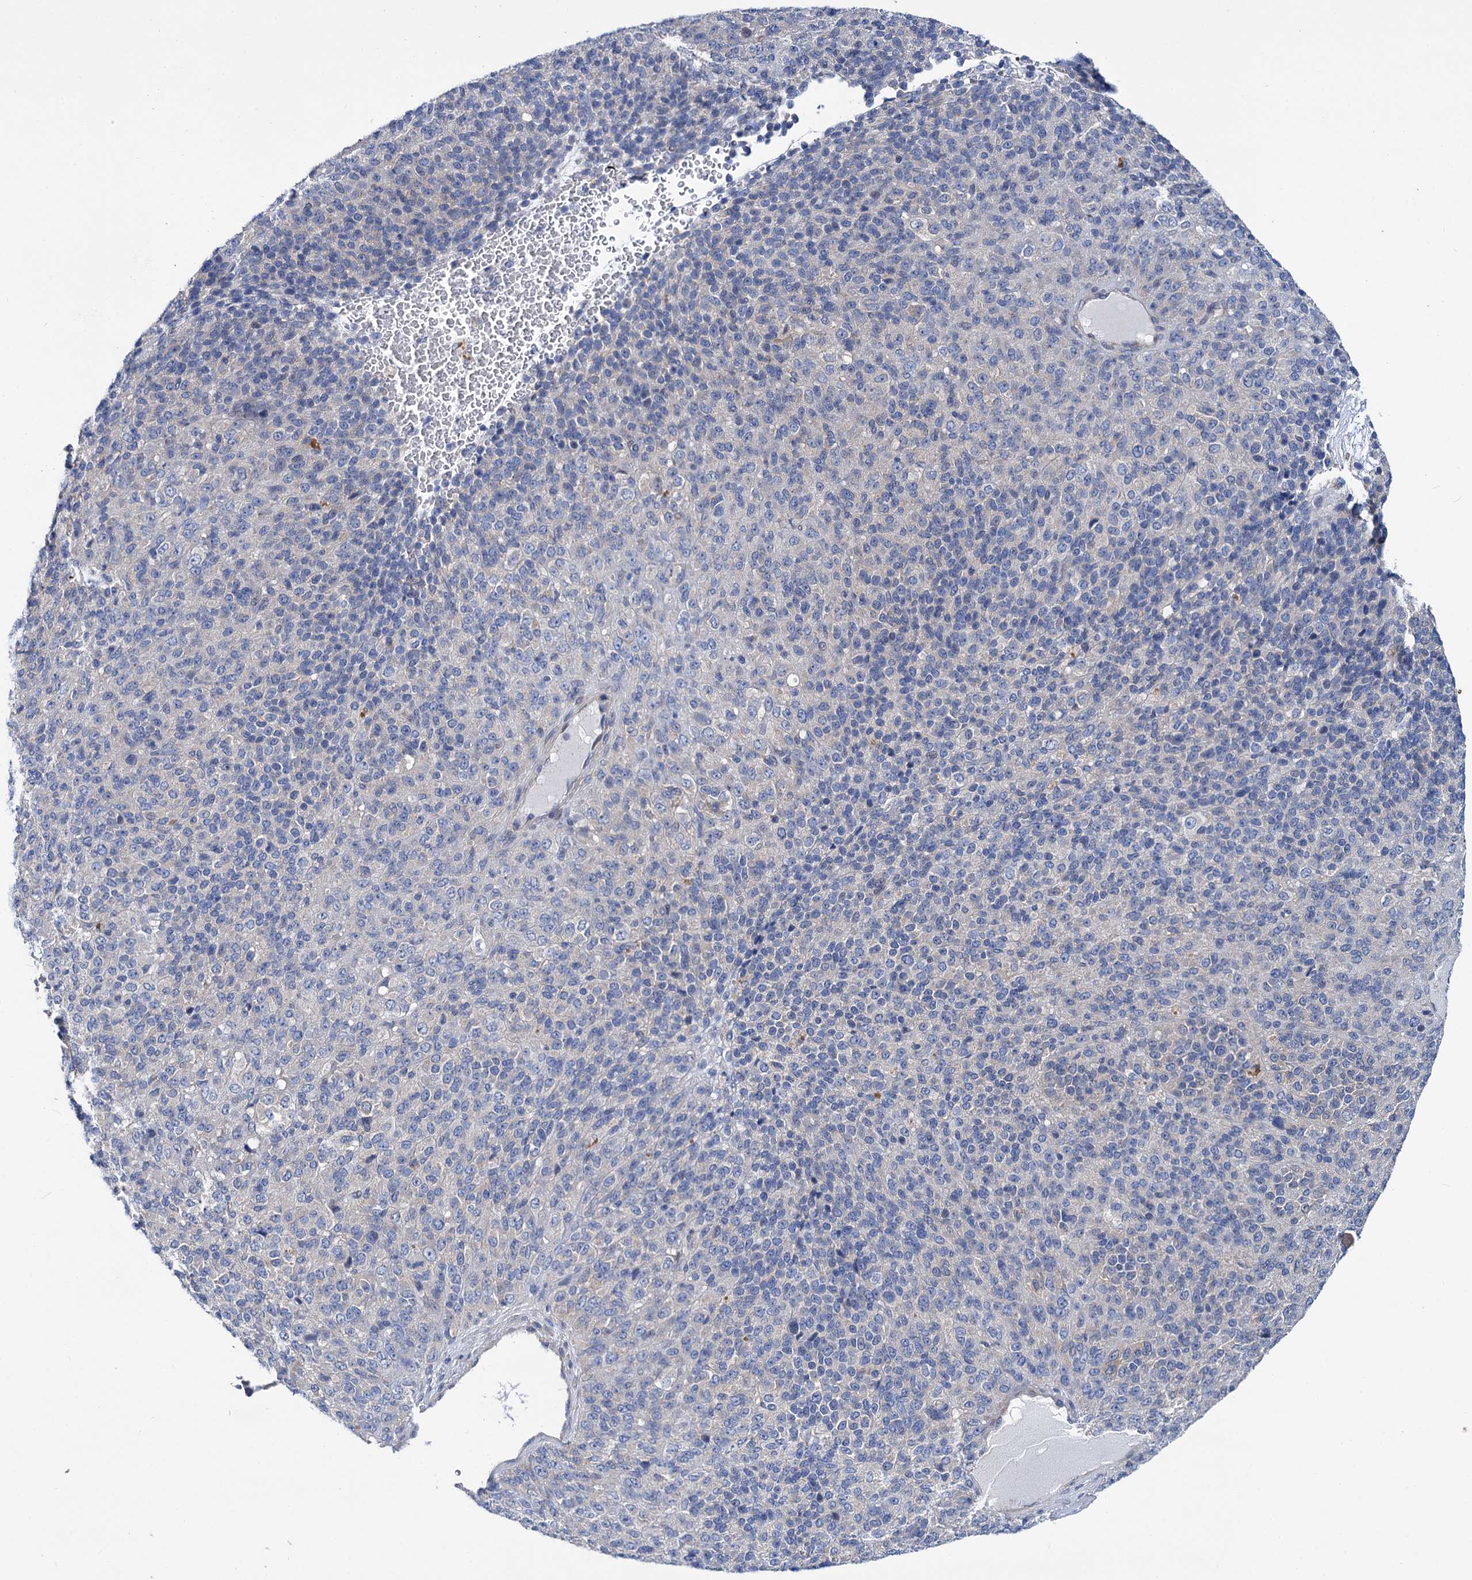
{"staining": {"intensity": "negative", "quantity": "none", "location": "none"}, "tissue": "melanoma", "cell_type": "Tumor cells", "image_type": "cancer", "snomed": [{"axis": "morphology", "description": "Malignant melanoma, Metastatic site"}, {"axis": "topography", "description": "Brain"}], "caption": "Immunohistochemistry image of neoplastic tissue: human malignant melanoma (metastatic site) stained with DAB (3,3'-diaminobenzidine) reveals no significant protein expression in tumor cells. Nuclei are stained in blue.", "gene": "TRIM55", "patient": {"sex": "female", "age": 56}}